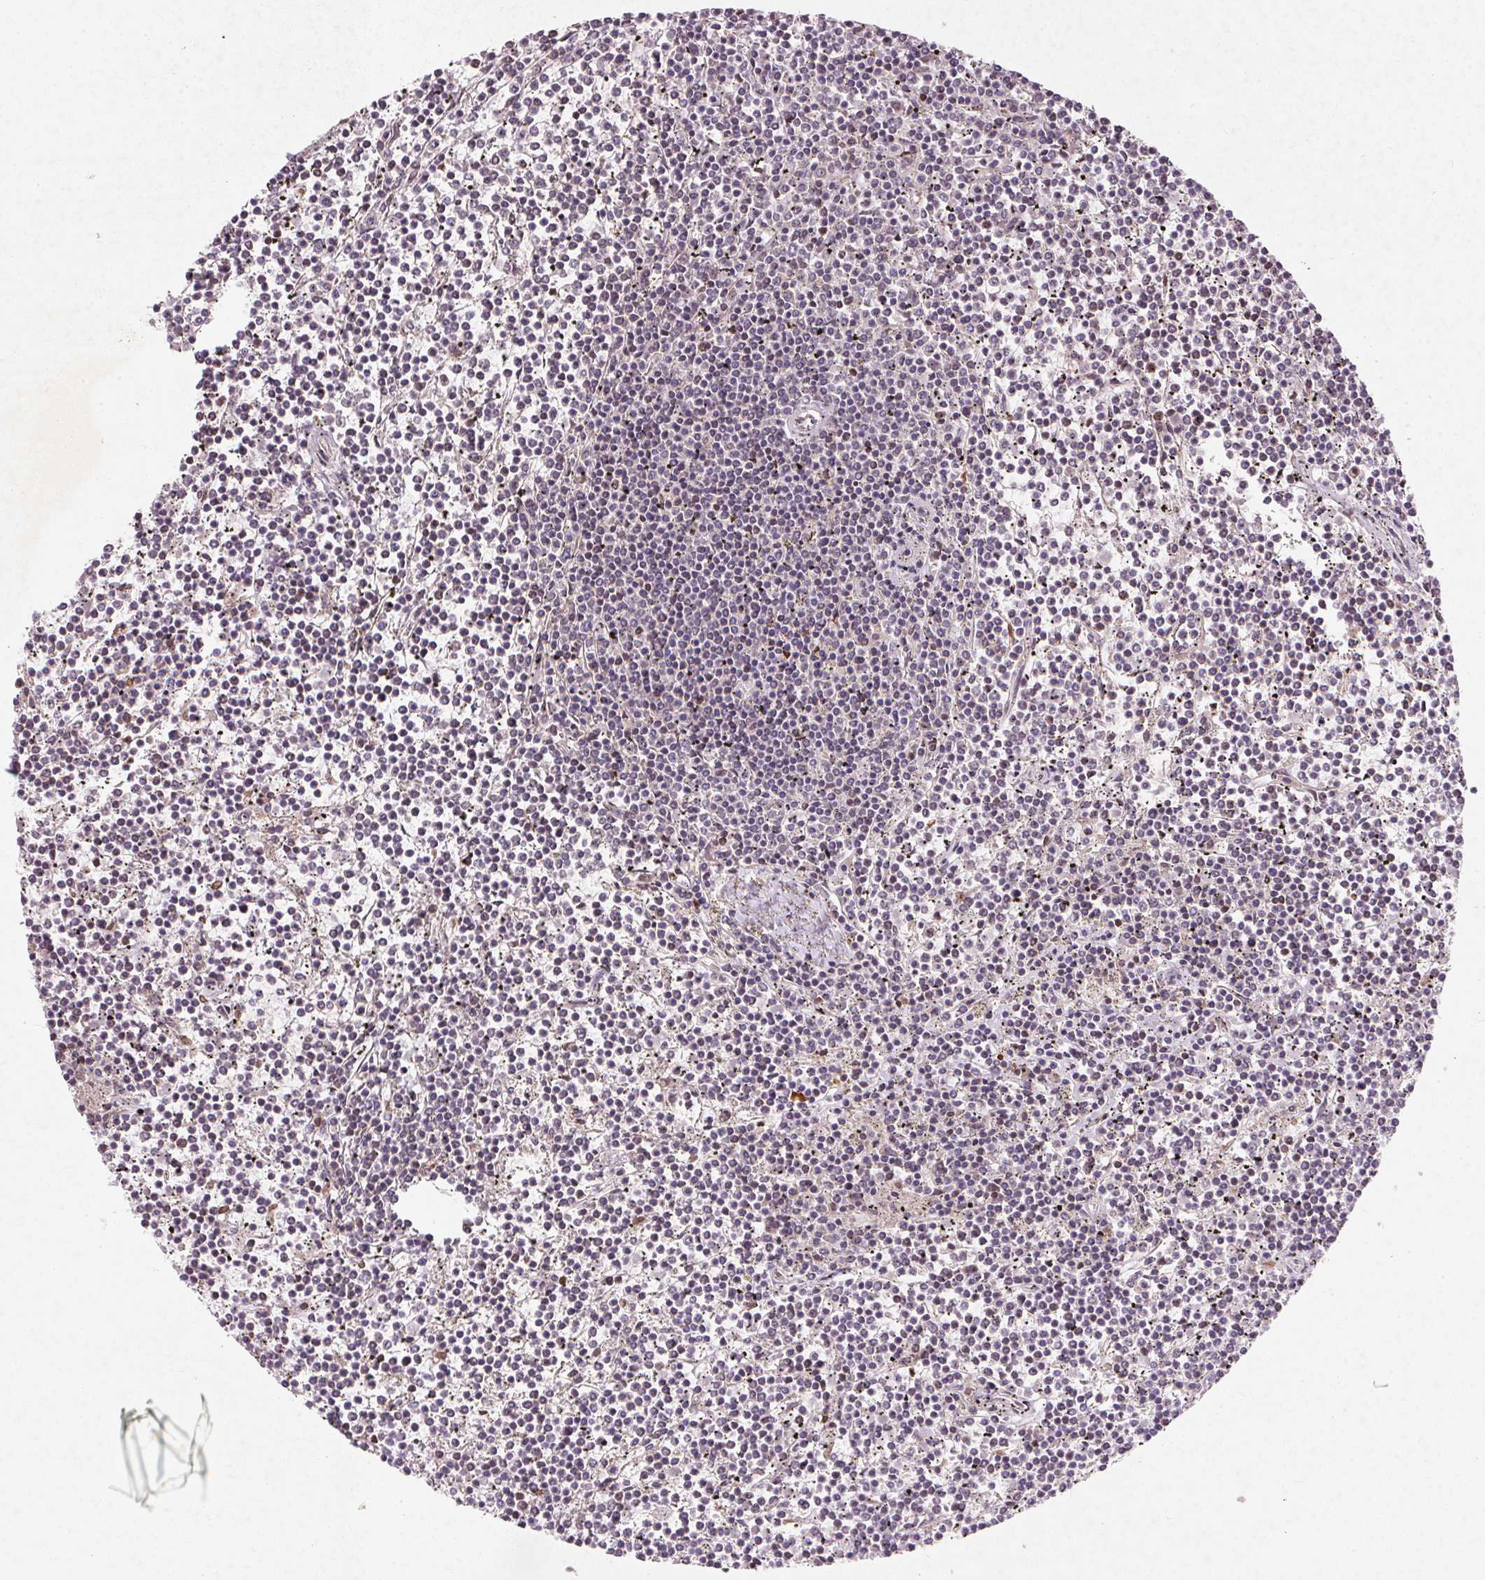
{"staining": {"intensity": "negative", "quantity": "none", "location": "none"}, "tissue": "lymphoma", "cell_type": "Tumor cells", "image_type": "cancer", "snomed": [{"axis": "morphology", "description": "Malignant lymphoma, non-Hodgkin's type, Low grade"}, {"axis": "topography", "description": "Spleen"}], "caption": "Human lymphoma stained for a protein using IHC displays no expression in tumor cells.", "gene": "KCNK15", "patient": {"sex": "female", "age": 19}}